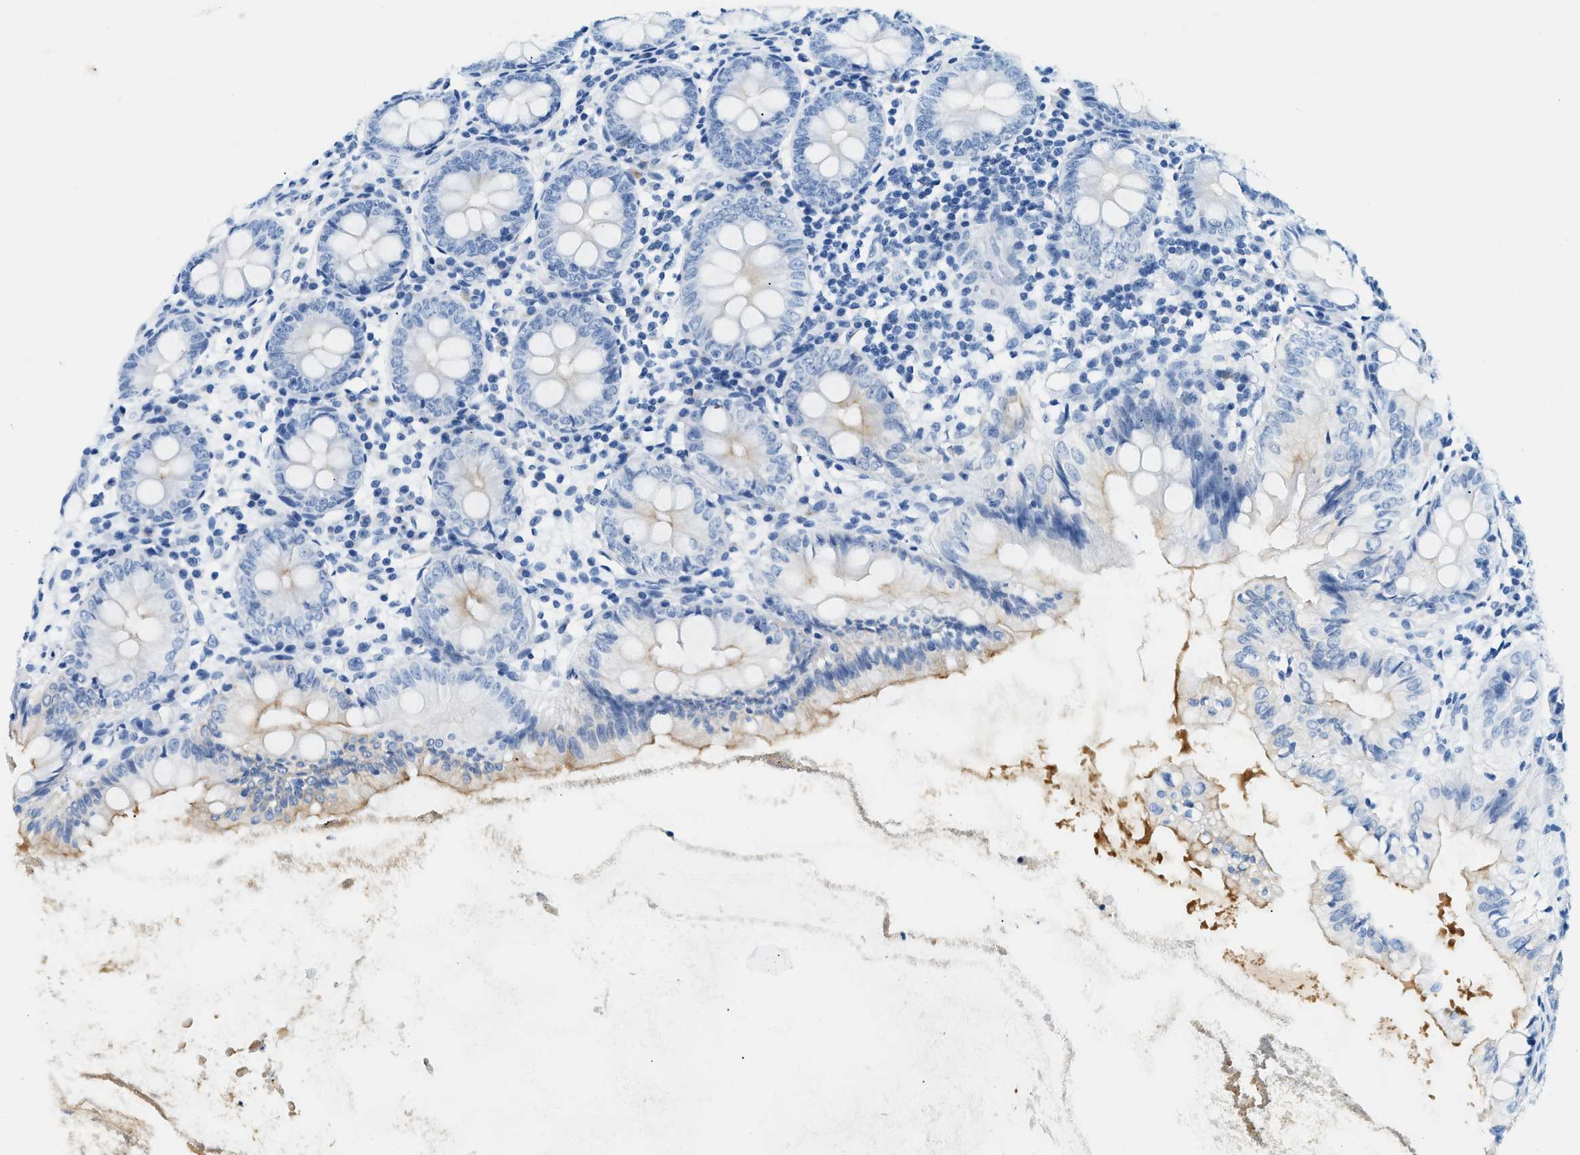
{"staining": {"intensity": "moderate", "quantity": "25%-75%", "location": "cytoplasmic/membranous"}, "tissue": "appendix", "cell_type": "Glandular cells", "image_type": "normal", "snomed": [{"axis": "morphology", "description": "Normal tissue, NOS"}, {"axis": "topography", "description": "Appendix"}], "caption": "Immunohistochemical staining of benign human appendix demonstrates medium levels of moderate cytoplasmic/membranous positivity in about 25%-75% of glandular cells. (brown staining indicates protein expression, while blue staining denotes nuclei).", "gene": "STXBP2", "patient": {"sex": "female", "age": 77}}